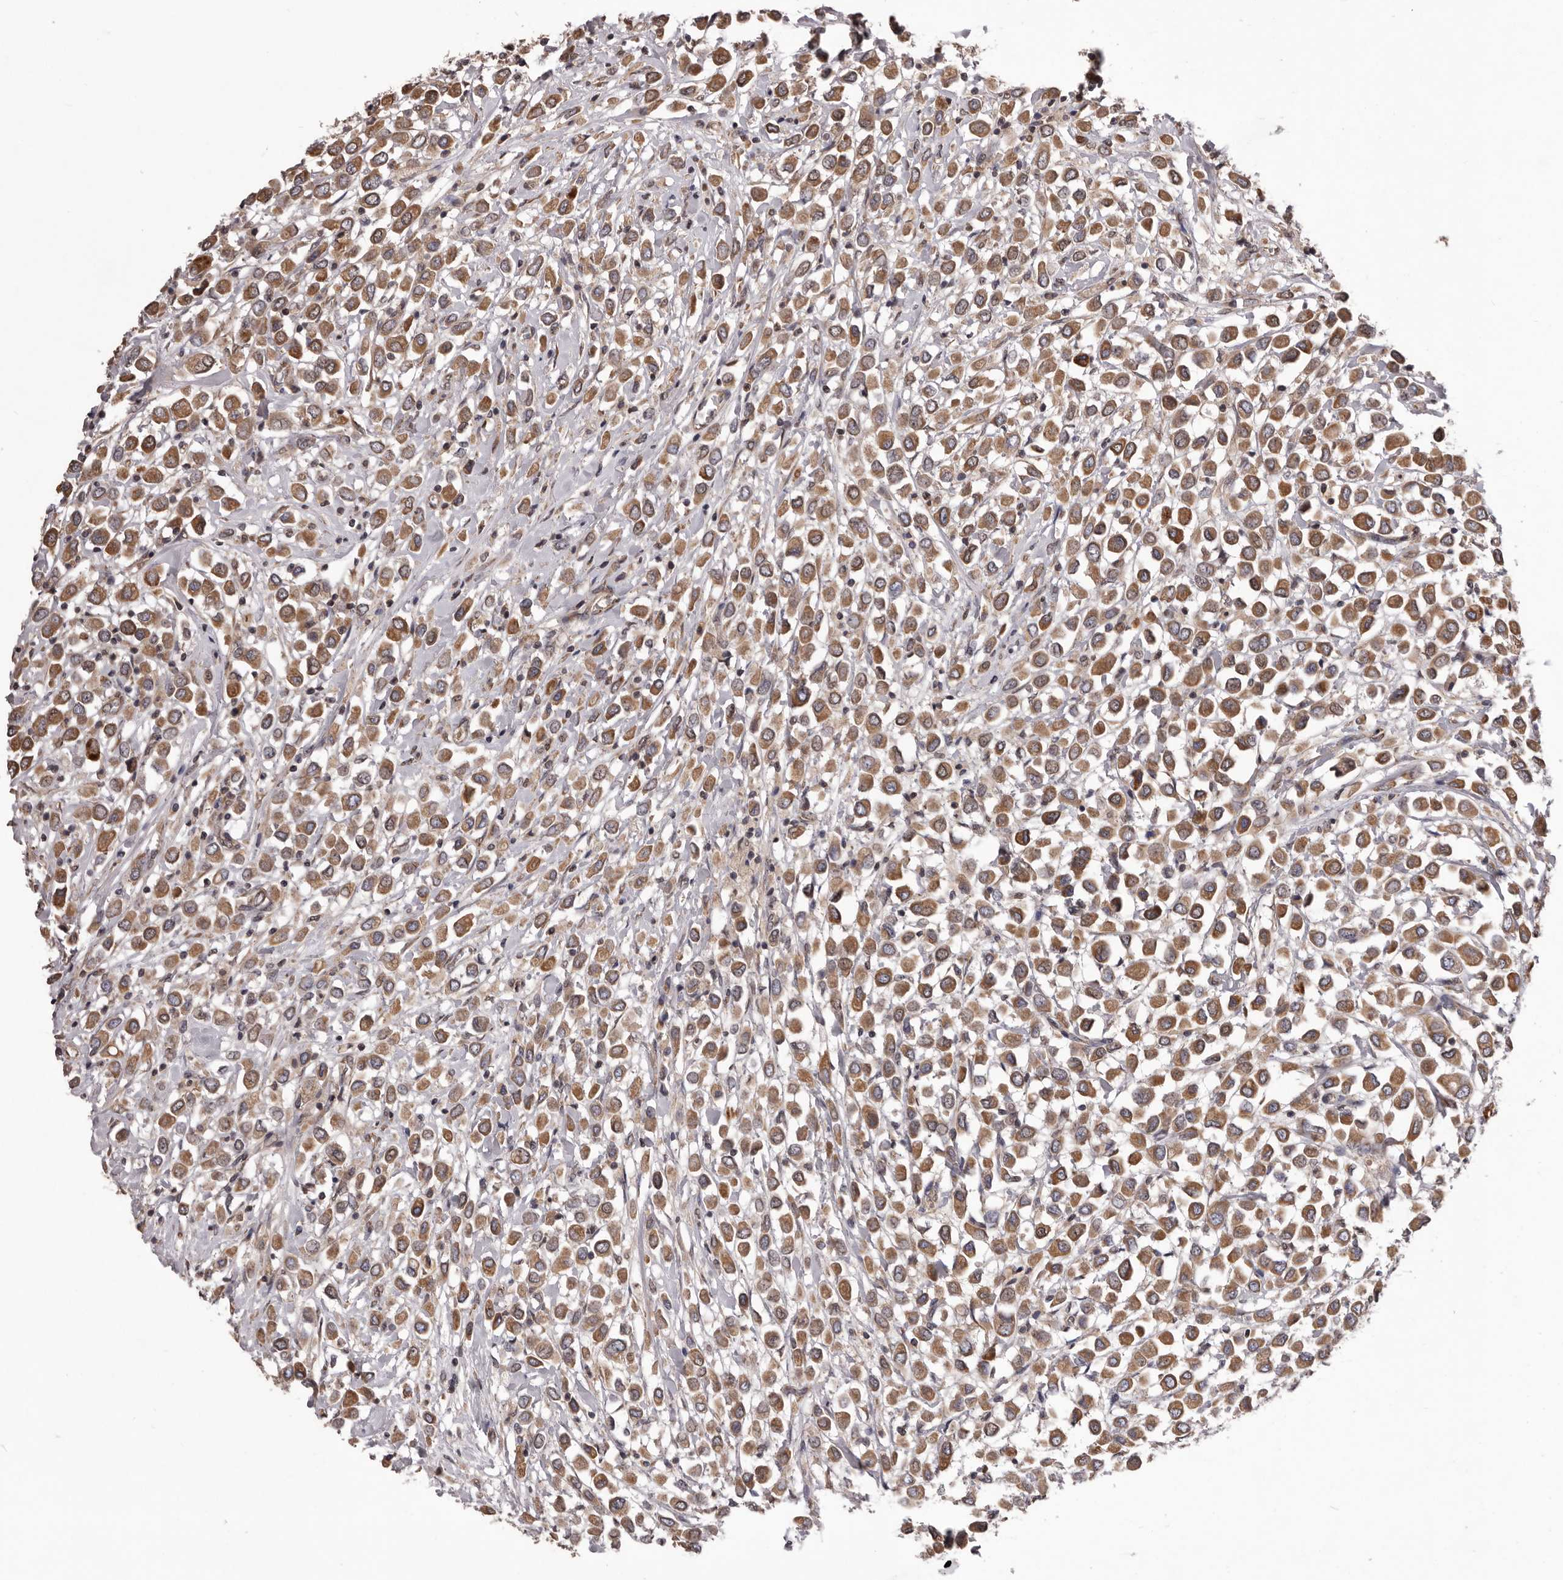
{"staining": {"intensity": "moderate", "quantity": ">75%", "location": "cytoplasmic/membranous"}, "tissue": "breast cancer", "cell_type": "Tumor cells", "image_type": "cancer", "snomed": [{"axis": "morphology", "description": "Duct carcinoma"}, {"axis": "topography", "description": "Breast"}], "caption": "Breast intraductal carcinoma stained for a protein reveals moderate cytoplasmic/membranous positivity in tumor cells. (DAB IHC, brown staining for protein, blue staining for nuclei).", "gene": "CELF3", "patient": {"sex": "female", "age": 61}}